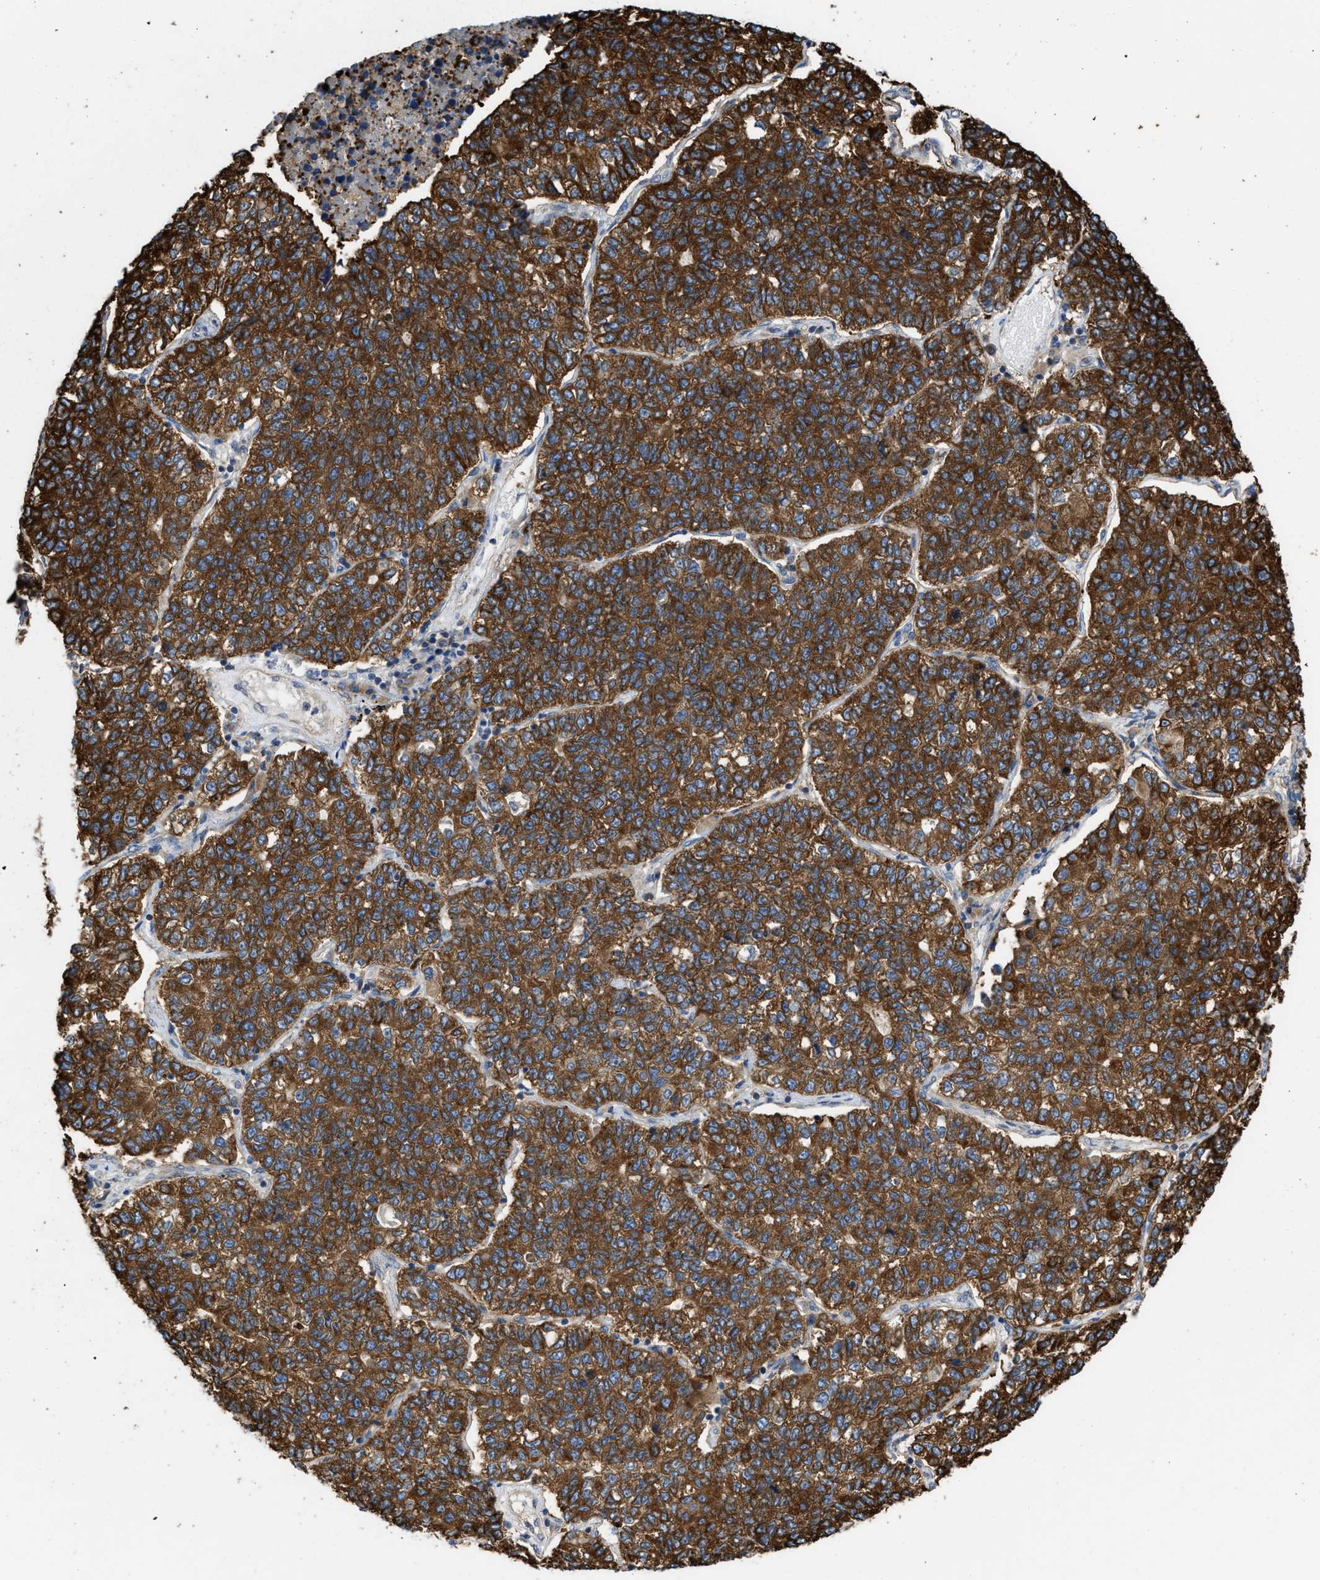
{"staining": {"intensity": "strong", "quantity": ">75%", "location": "cytoplasmic/membranous"}, "tissue": "lung cancer", "cell_type": "Tumor cells", "image_type": "cancer", "snomed": [{"axis": "morphology", "description": "Adenocarcinoma, NOS"}, {"axis": "topography", "description": "Lung"}], "caption": "The image shows staining of lung adenocarcinoma, revealing strong cytoplasmic/membranous protein positivity (brown color) within tumor cells.", "gene": "CHKB", "patient": {"sex": "male", "age": 49}}